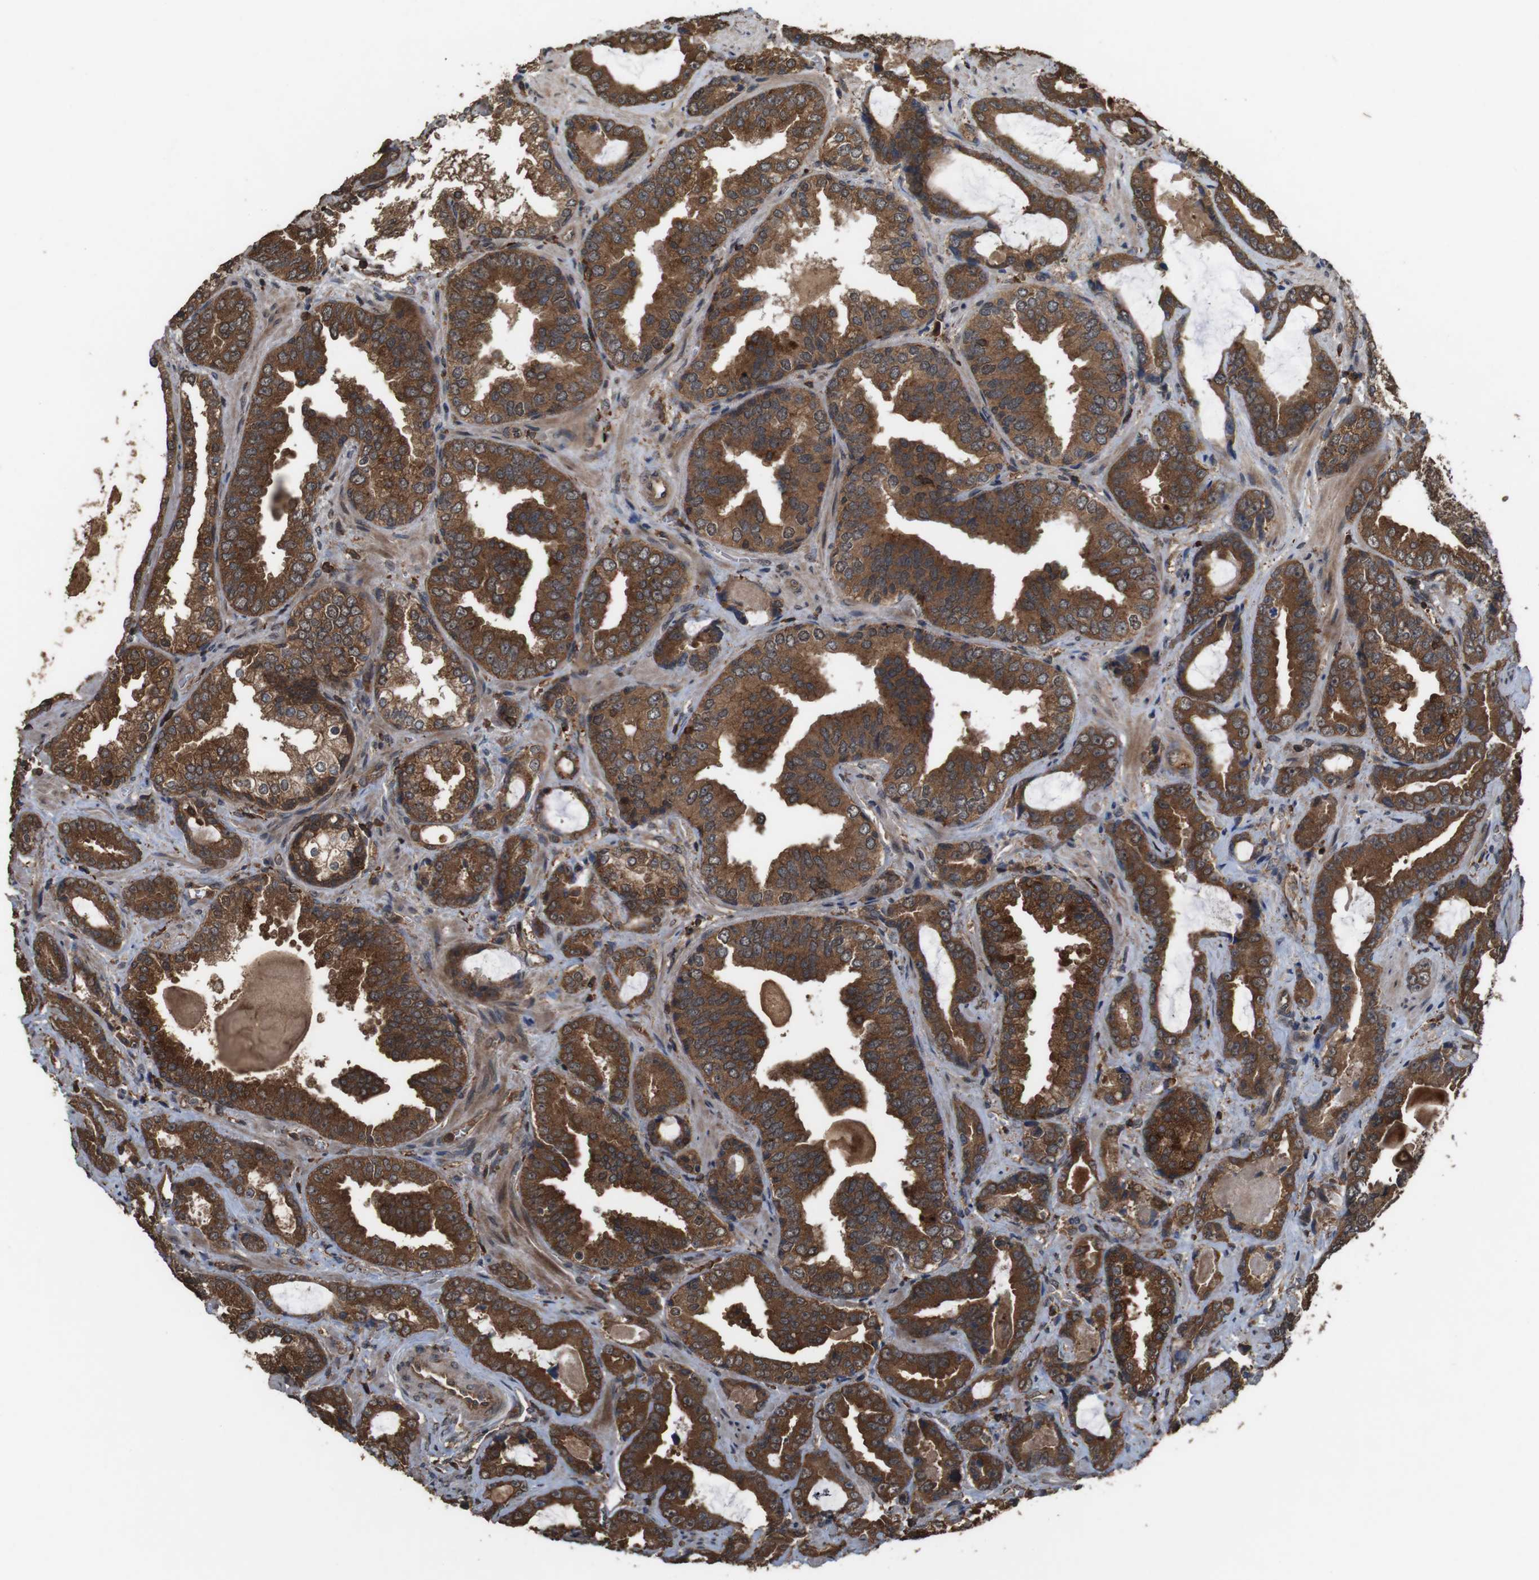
{"staining": {"intensity": "strong", "quantity": ">75%", "location": "cytoplasmic/membranous"}, "tissue": "prostate cancer", "cell_type": "Tumor cells", "image_type": "cancer", "snomed": [{"axis": "morphology", "description": "Adenocarcinoma, Low grade"}, {"axis": "topography", "description": "Prostate"}], "caption": "The image shows immunohistochemical staining of prostate low-grade adenocarcinoma. There is strong cytoplasmic/membranous staining is appreciated in approximately >75% of tumor cells.", "gene": "BAG4", "patient": {"sex": "male", "age": 60}}